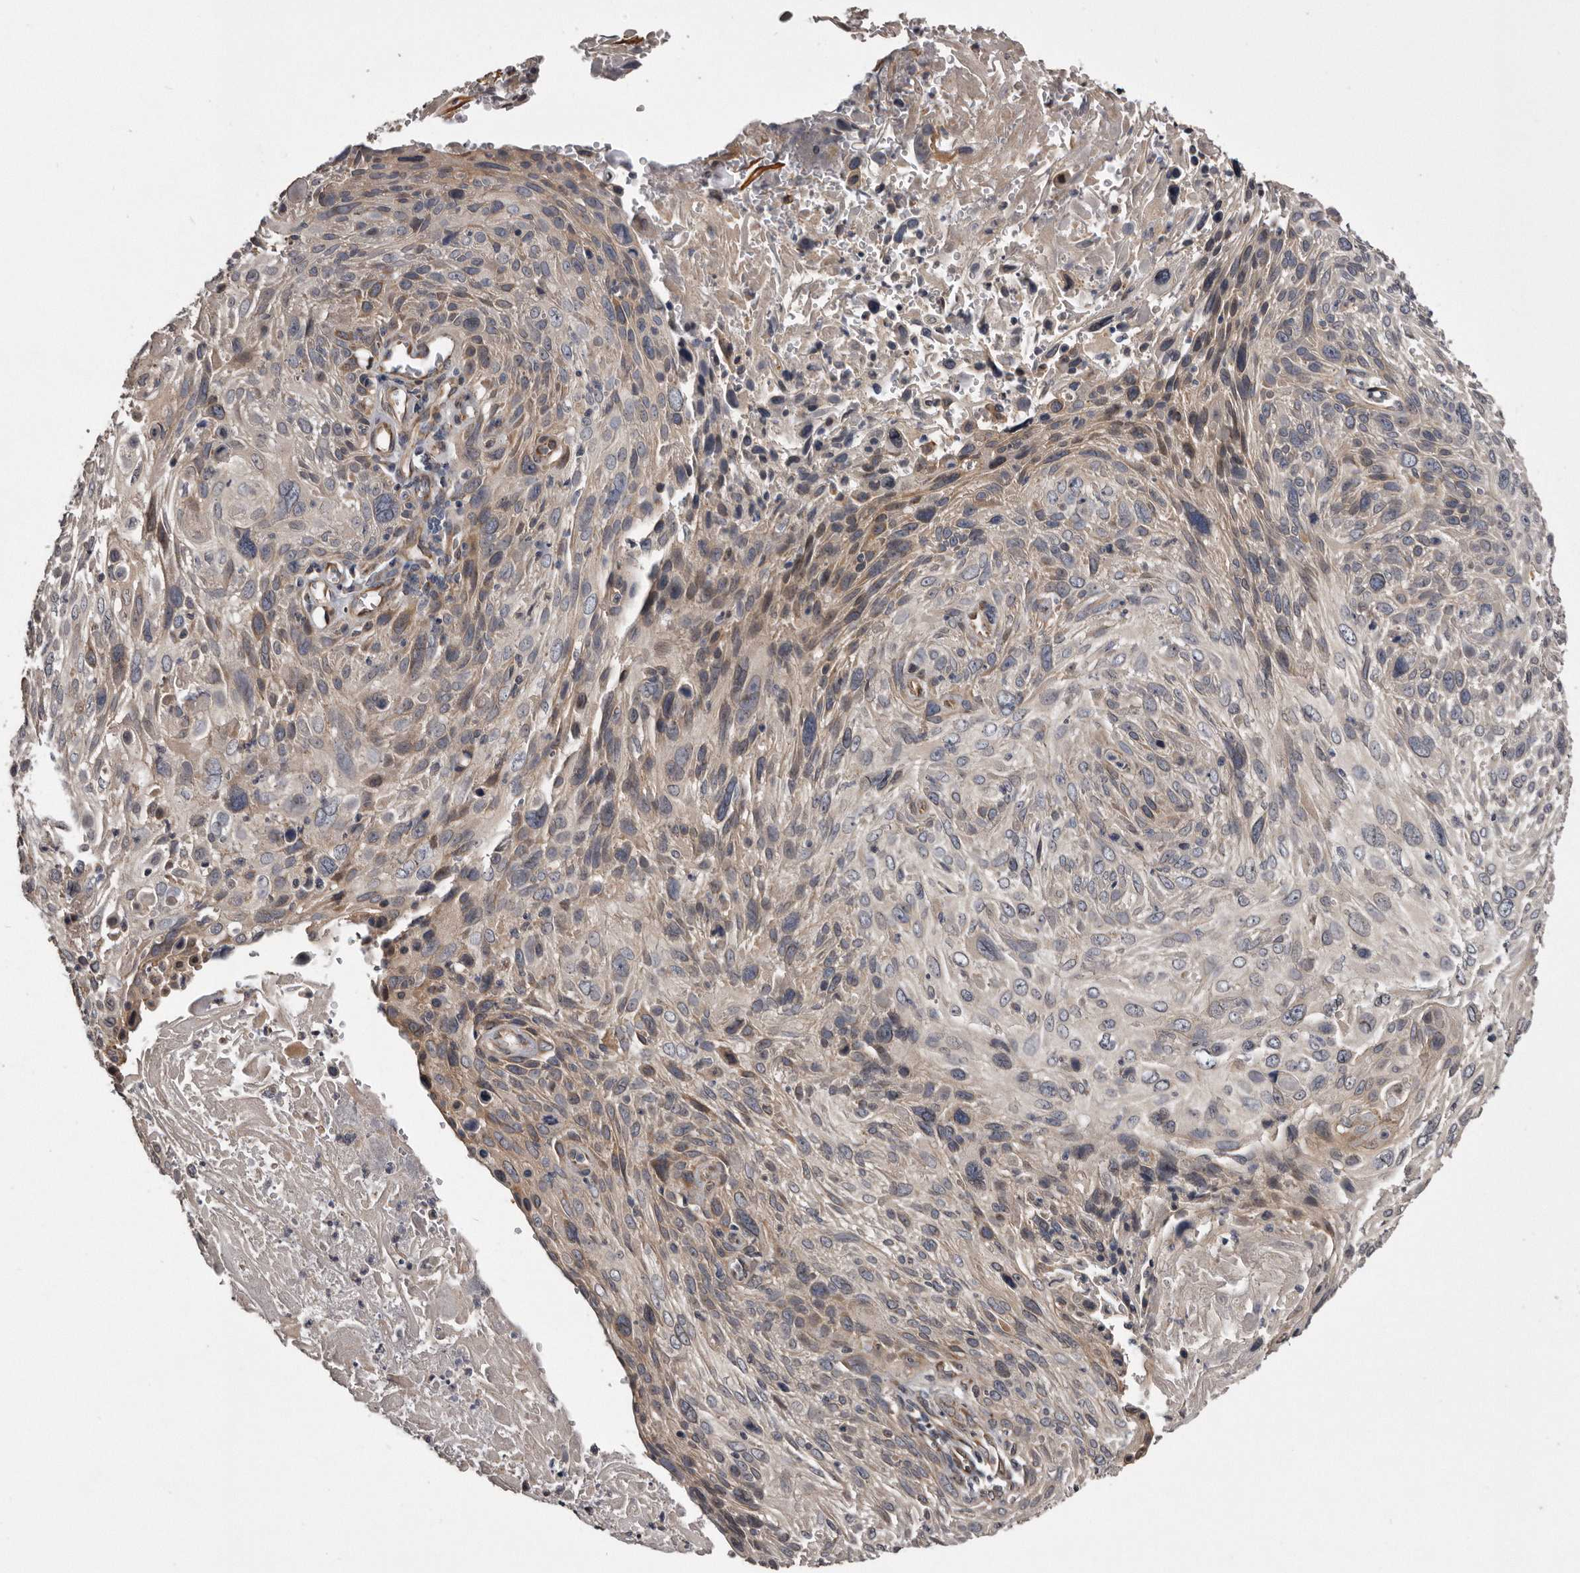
{"staining": {"intensity": "weak", "quantity": "25%-75%", "location": "cytoplasmic/membranous"}, "tissue": "cervical cancer", "cell_type": "Tumor cells", "image_type": "cancer", "snomed": [{"axis": "morphology", "description": "Squamous cell carcinoma, NOS"}, {"axis": "topography", "description": "Cervix"}], "caption": "Protein staining of squamous cell carcinoma (cervical) tissue exhibits weak cytoplasmic/membranous staining in about 25%-75% of tumor cells. Immunohistochemistry stains the protein of interest in brown and the nuclei are stained blue.", "gene": "ARMCX1", "patient": {"sex": "female", "age": 51}}